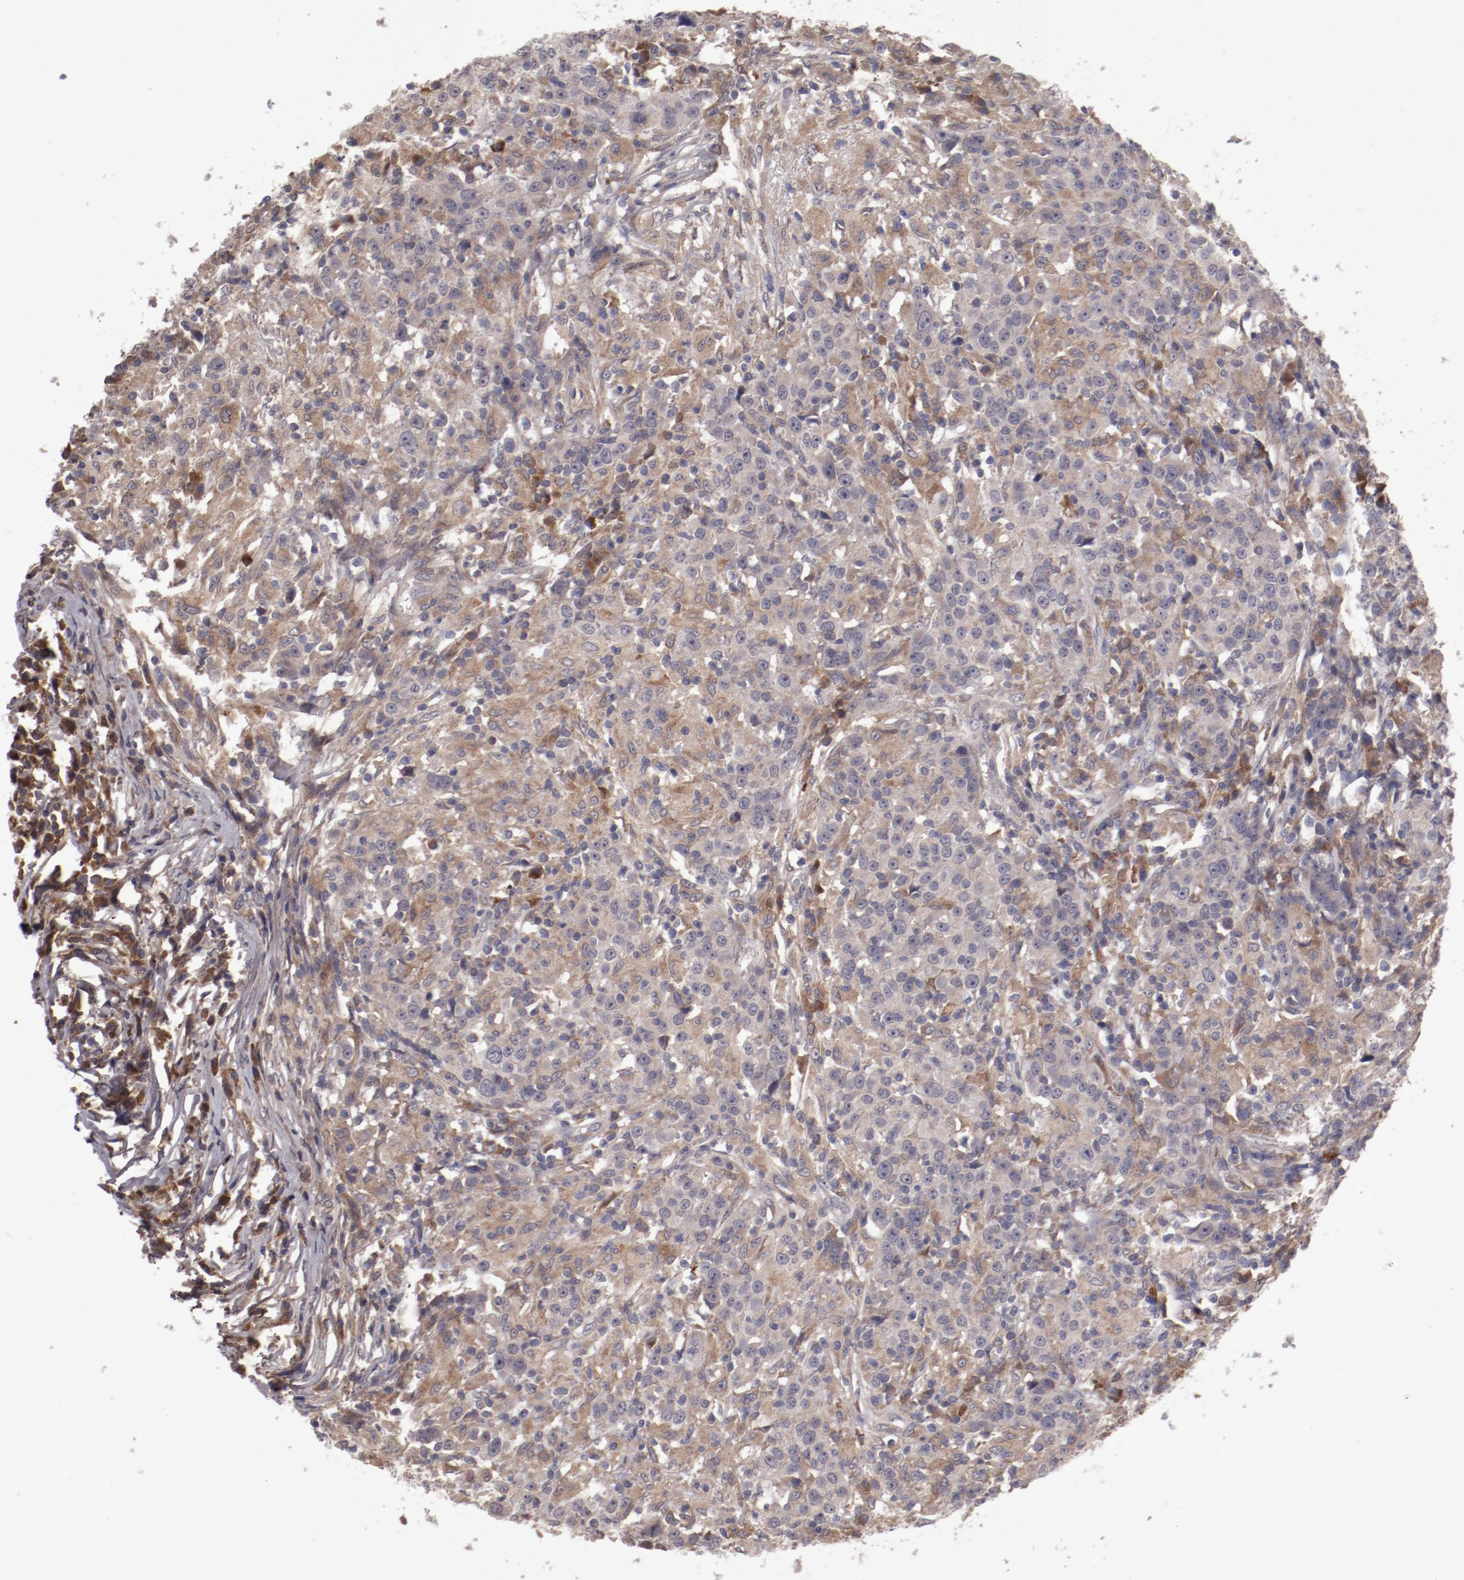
{"staining": {"intensity": "weak", "quantity": ">75%", "location": "cytoplasmic/membranous"}, "tissue": "head and neck cancer", "cell_type": "Tumor cells", "image_type": "cancer", "snomed": [{"axis": "morphology", "description": "Adenocarcinoma, NOS"}, {"axis": "topography", "description": "Salivary gland"}, {"axis": "topography", "description": "Head-Neck"}], "caption": "DAB (3,3'-diaminobenzidine) immunohistochemical staining of head and neck adenocarcinoma exhibits weak cytoplasmic/membranous protein expression in approximately >75% of tumor cells.", "gene": "IL12A", "patient": {"sex": "female", "age": 65}}